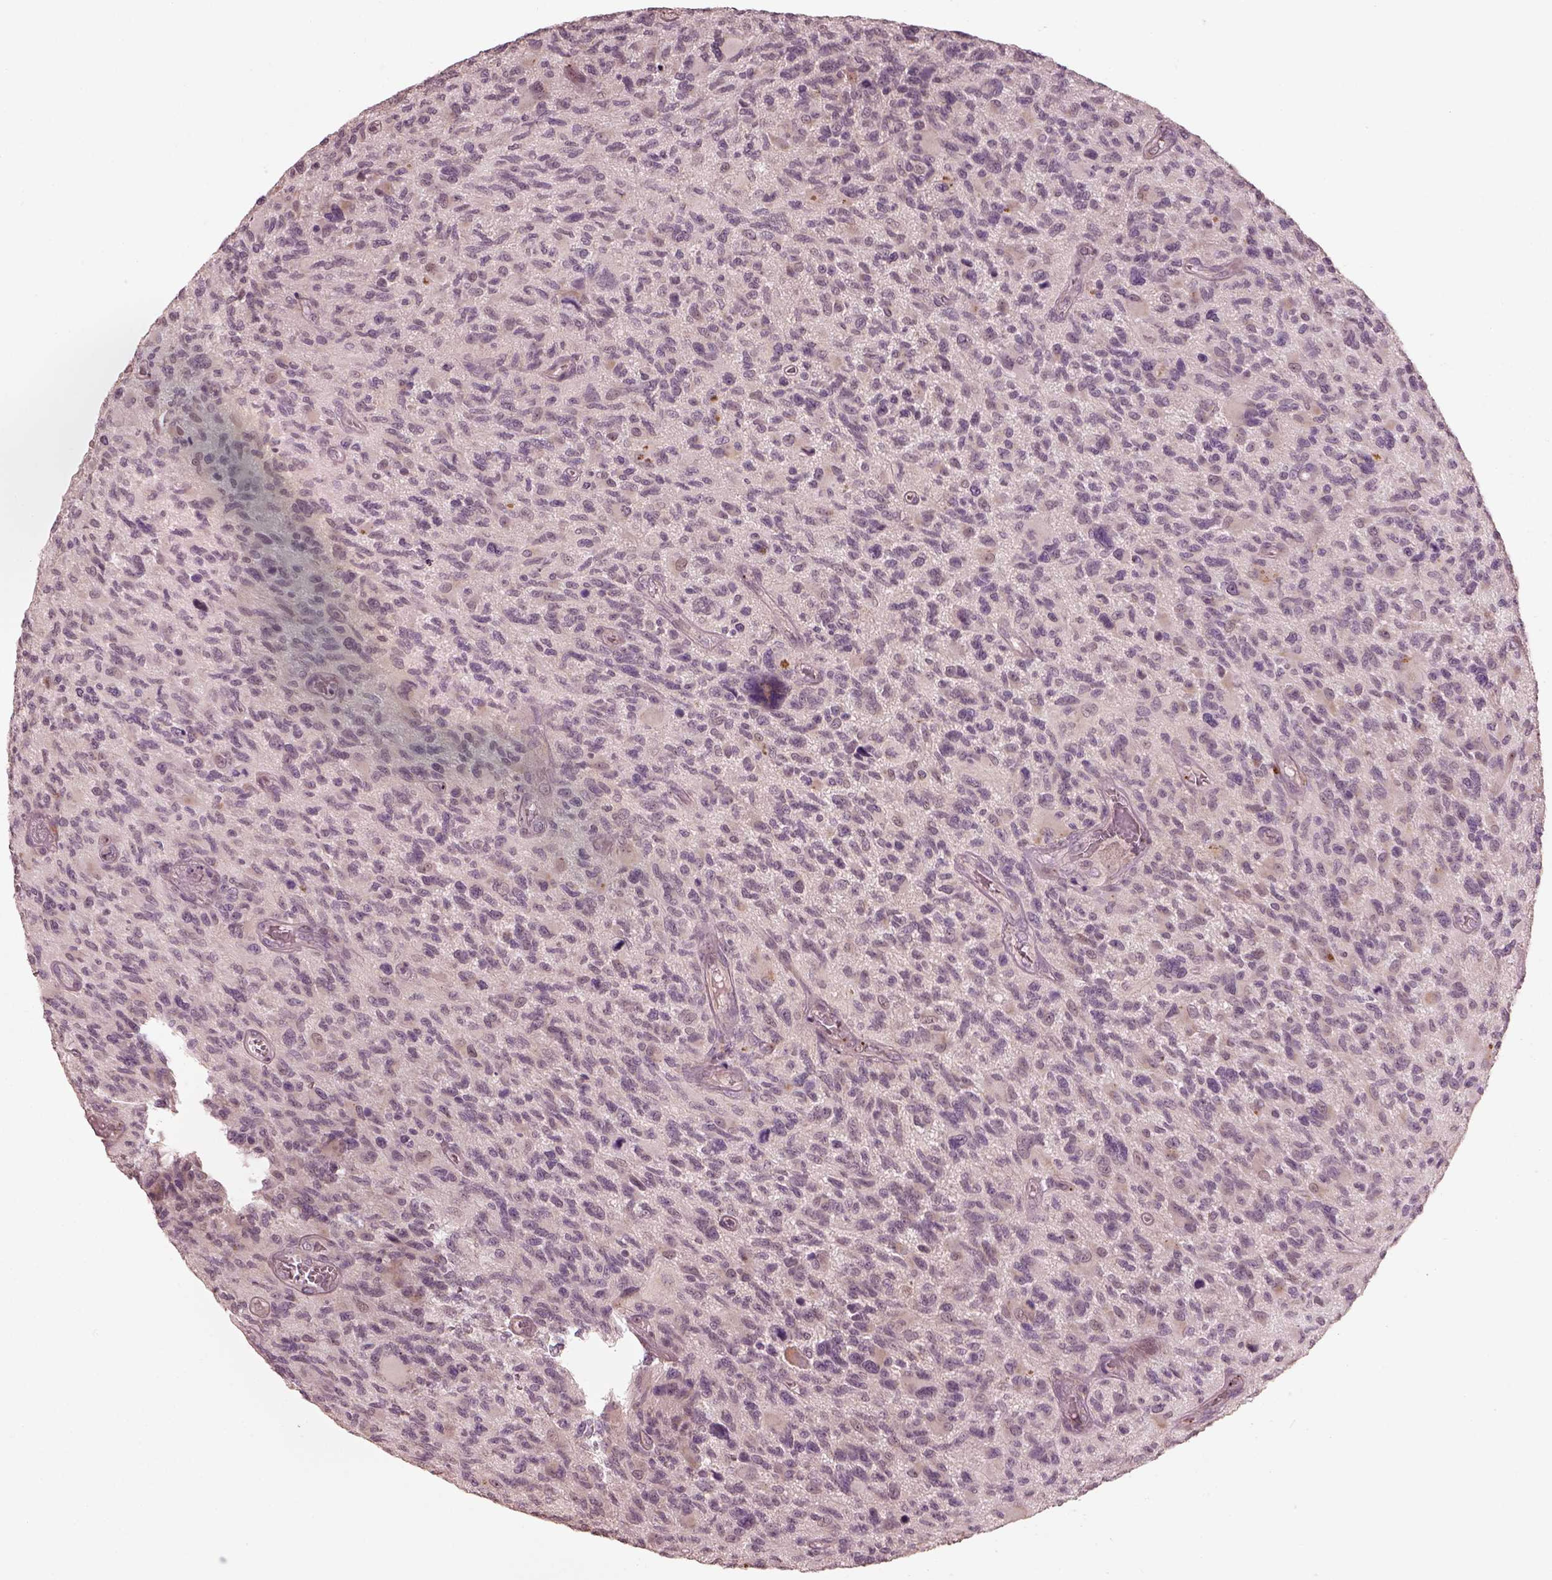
{"staining": {"intensity": "negative", "quantity": "none", "location": "none"}, "tissue": "glioma", "cell_type": "Tumor cells", "image_type": "cancer", "snomed": [{"axis": "morphology", "description": "Glioma, malignant, NOS"}, {"axis": "morphology", "description": "Glioma, malignant, High grade"}, {"axis": "topography", "description": "Brain"}], "caption": "DAB (3,3'-diaminobenzidine) immunohistochemical staining of human glioma (malignant) reveals no significant positivity in tumor cells.", "gene": "SLC25A46", "patient": {"sex": "female", "age": 71}}